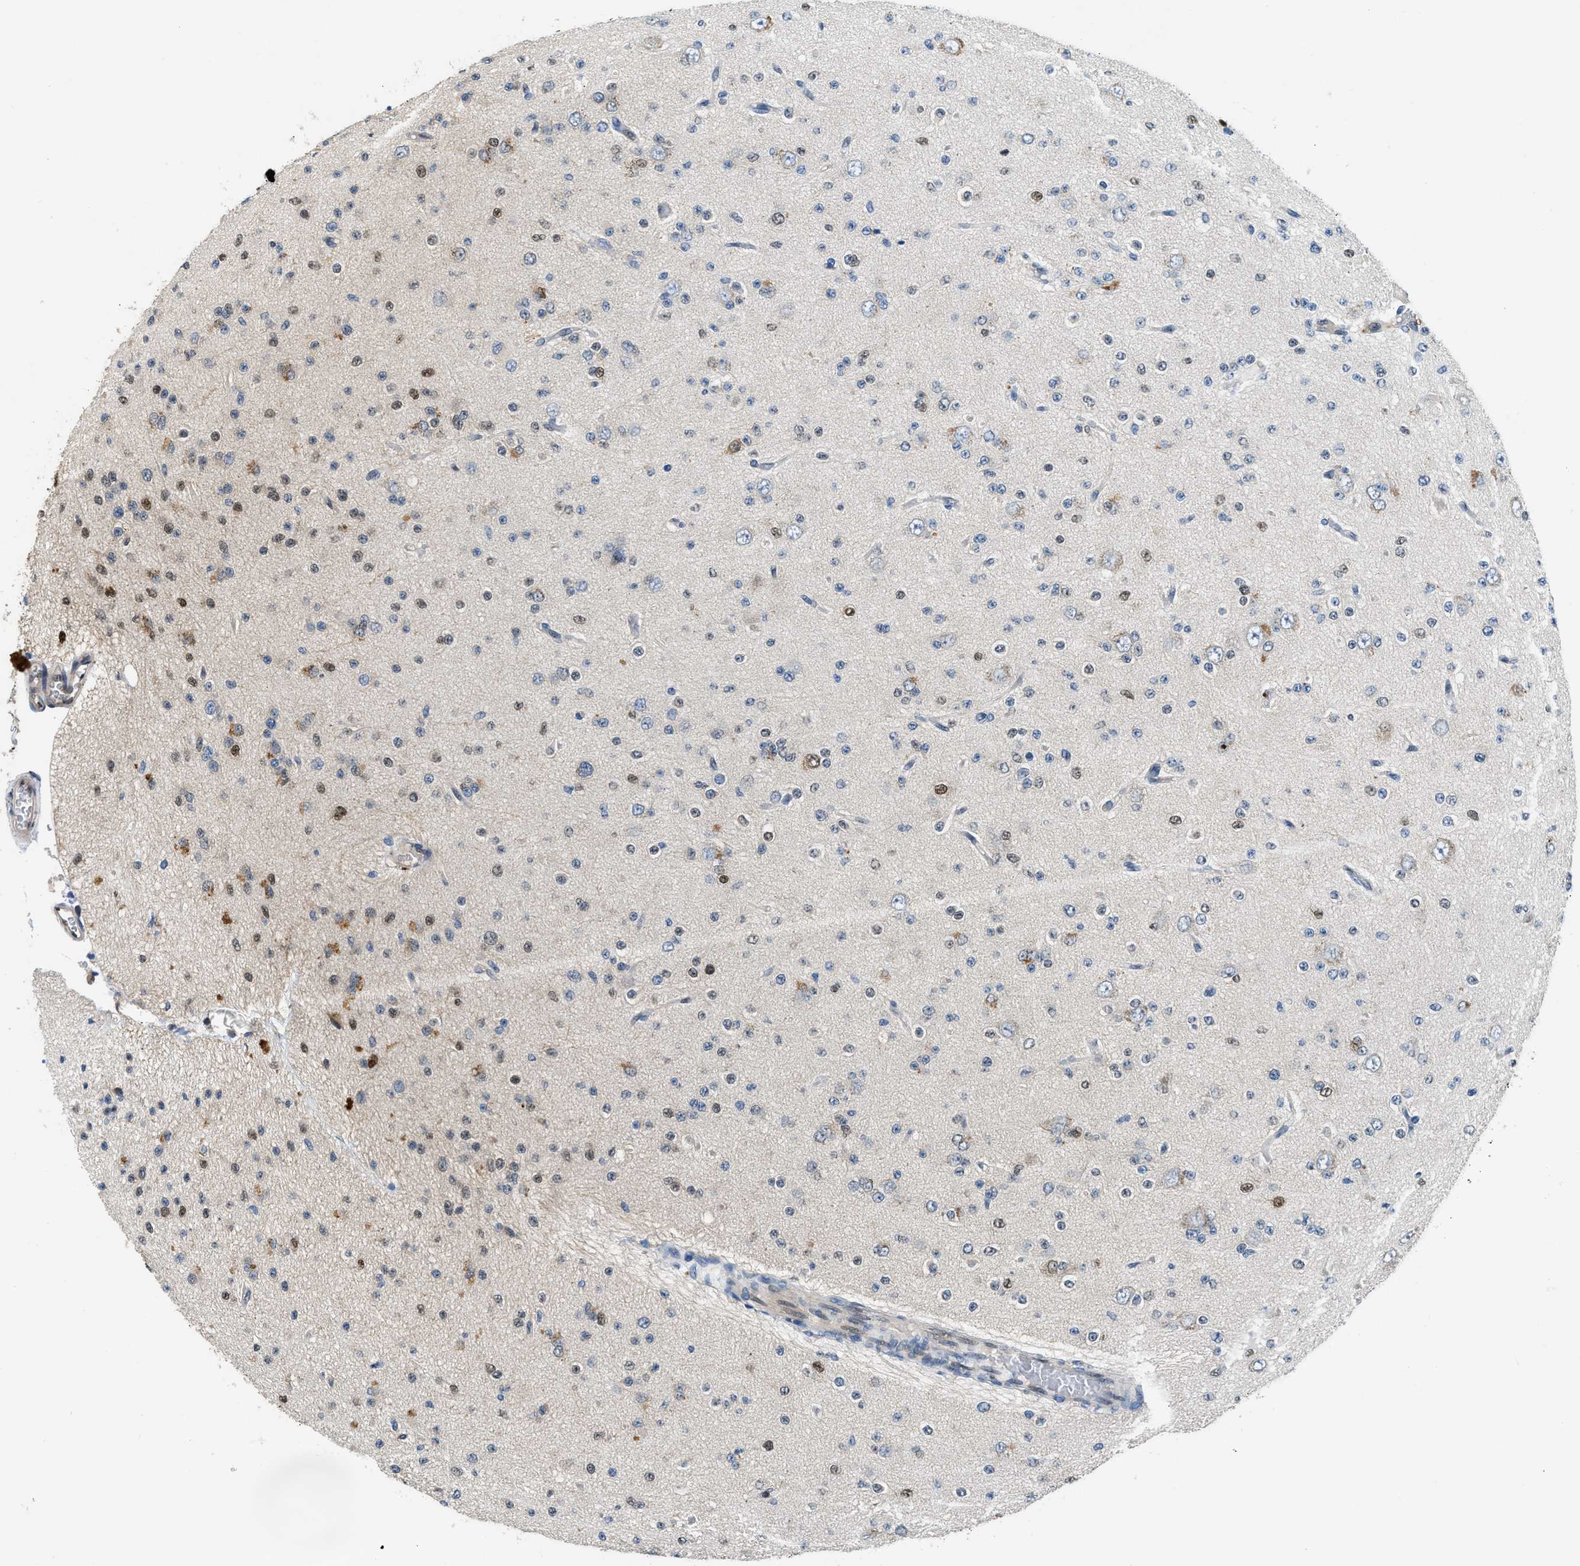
{"staining": {"intensity": "weak", "quantity": "25%-75%", "location": "cytoplasmic/membranous,nuclear"}, "tissue": "glioma", "cell_type": "Tumor cells", "image_type": "cancer", "snomed": [{"axis": "morphology", "description": "Glioma, malignant, Low grade"}, {"axis": "topography", "description": "Brain"}], "caption": "The immunohistochemical stain labels weak cytoplasmic/membranous and nuclear staining in tumor cells of malignant low-grade glioma tissue.", "gene": "TOX", "patient": {"sex": "male", "age": 38}}